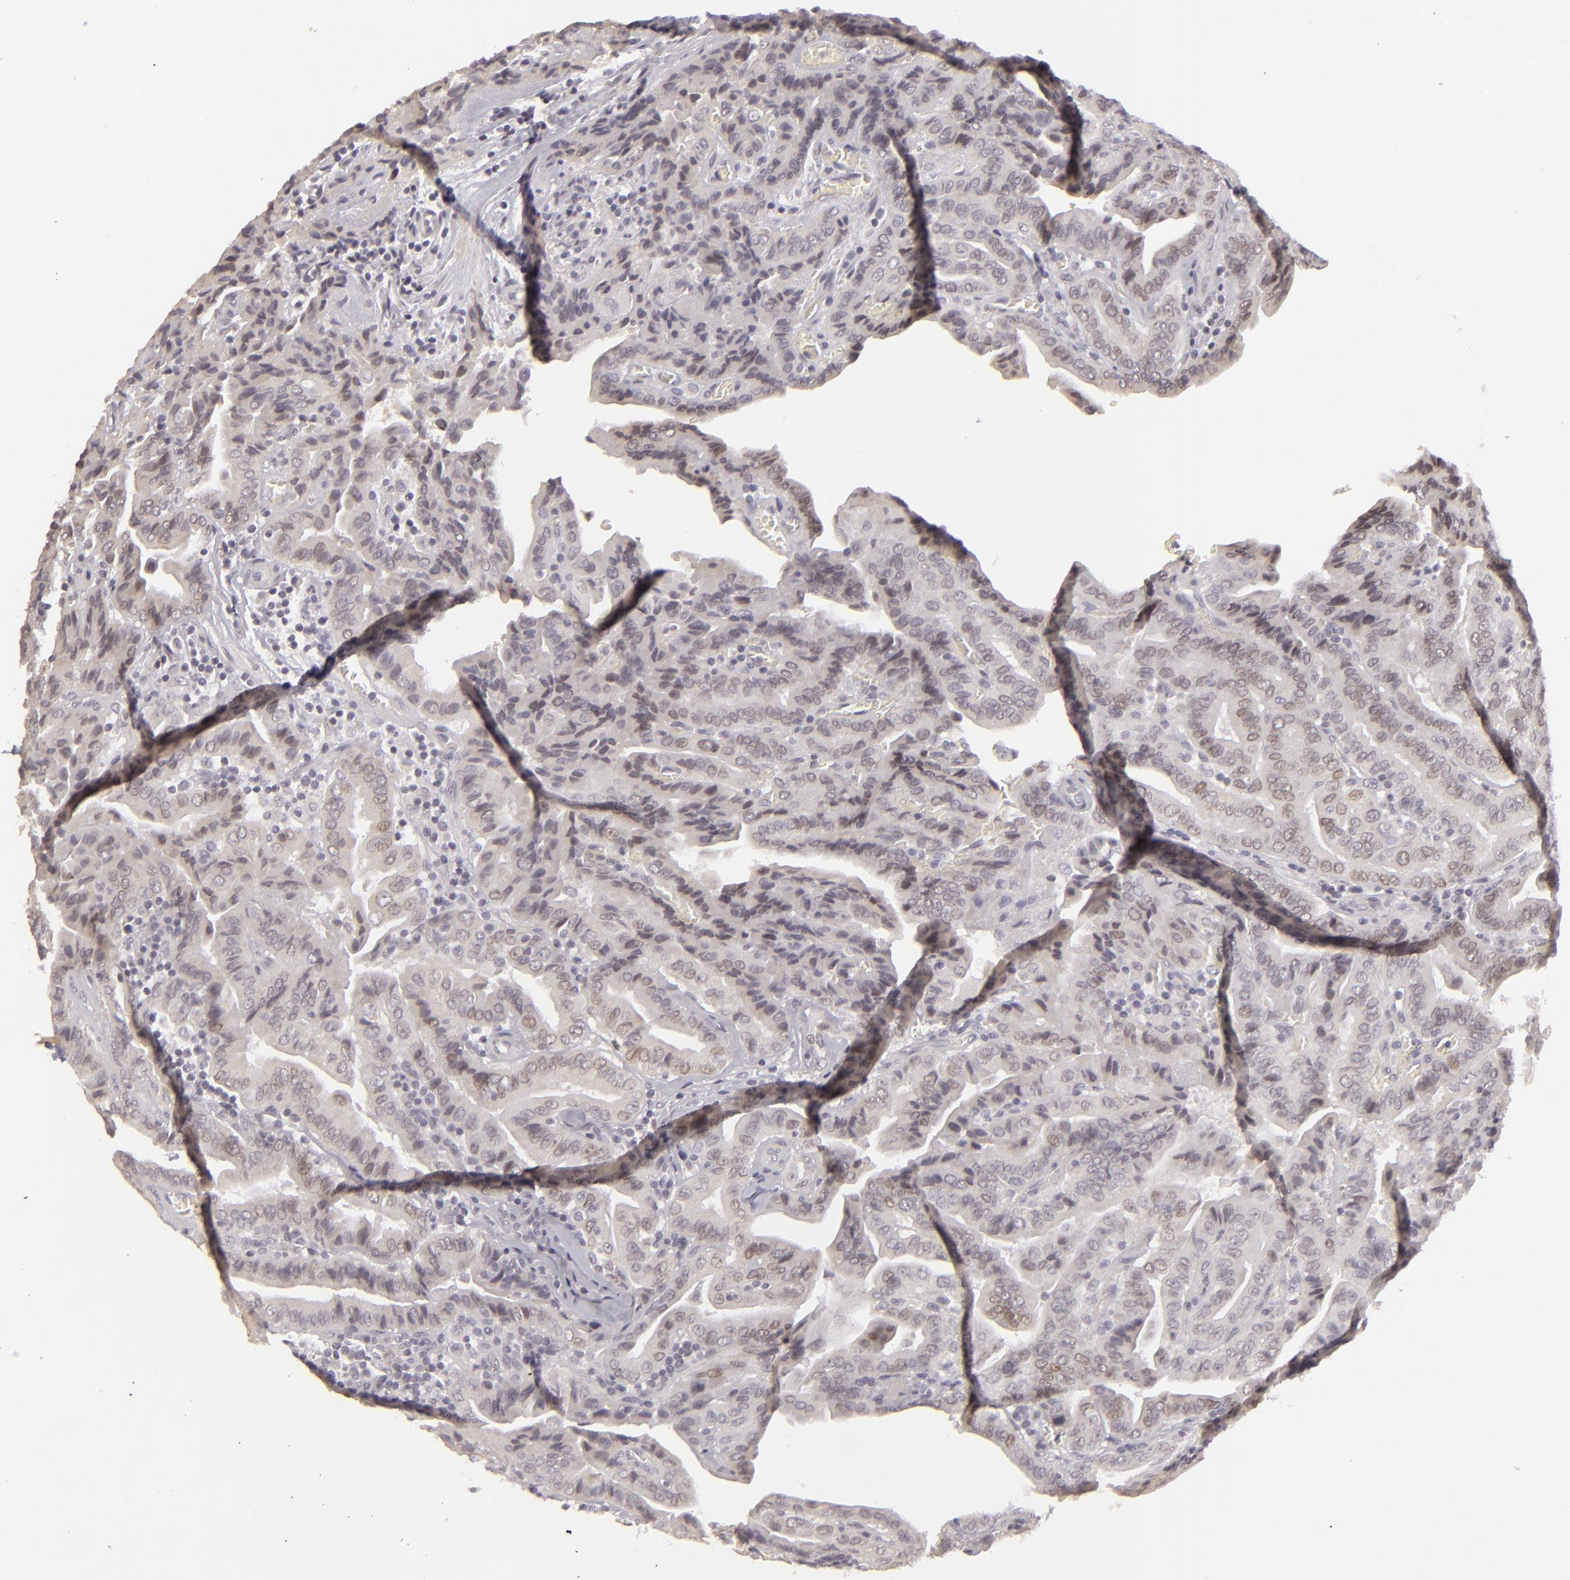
{"staining": {"intensity": "weak", "quantity": "<25%", "location": "none"}, "tissue": "thyroid cancer", "cell_type": "Tumor cells", "image_type": "cancer", "snomed": [{"axis": "morphology", "description": "Papillary adenocarcinoma, NOS"}, {"axis": "topography", "description": "Thyroid gland"}], "caption": "High magnification brightfield microscopy of thyroid papillary adenocarcinoma stained with DAB (brown) and counterstained with hematoxylin (blue): tumor cells show no significant staining.", "gene": "SIX1", "patient": {"sex": "female", "age": 71}}